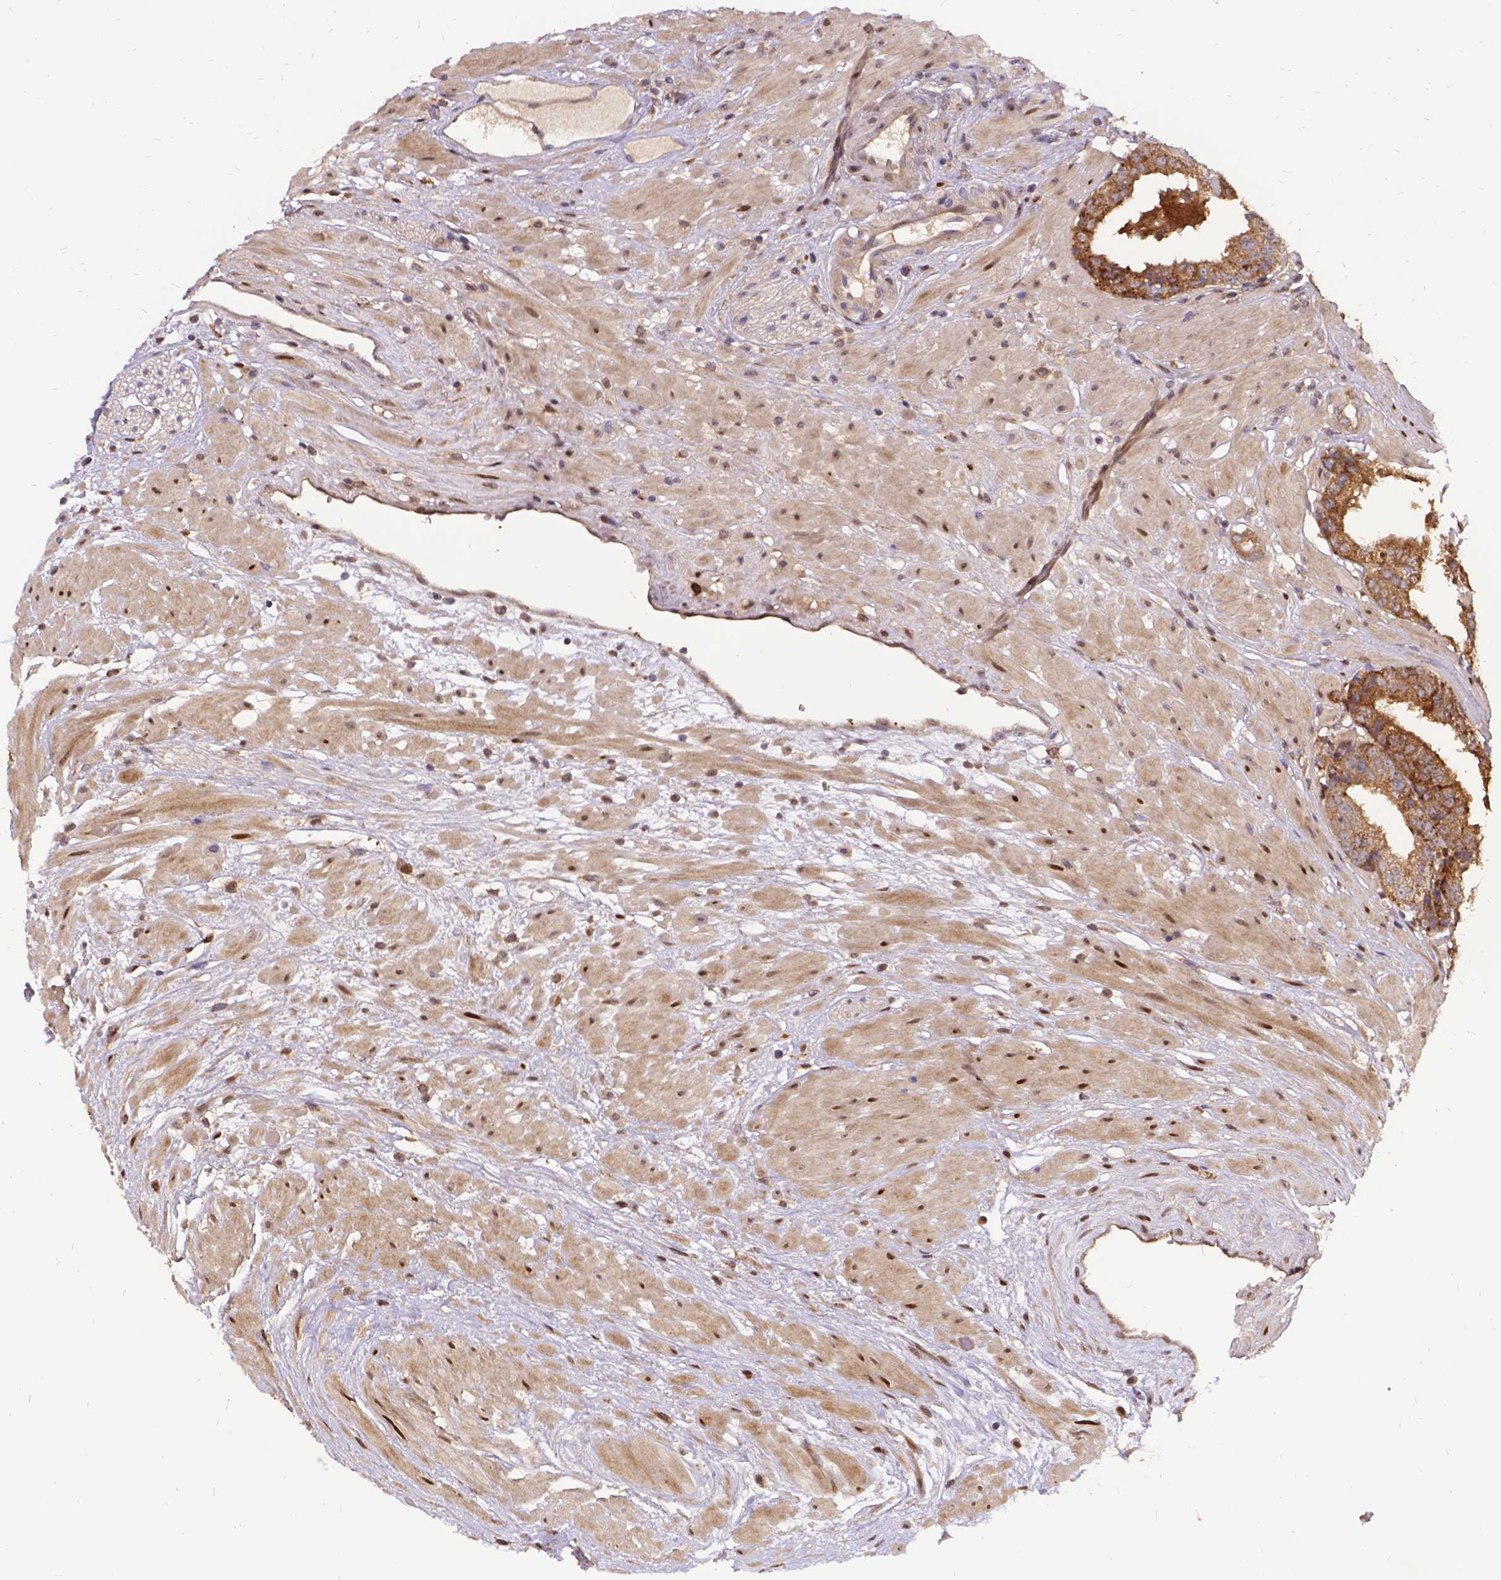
{"staining": {"intensity": "moderate", "quantity": ">75%", "location": "cytoplasmic/membranous"}, "tissue": "prostate cancer", "cell_type": "Tumor cells", "image_type": "cancer", "snomed": [{"axis": "morphology", "description": "Adenocarcinoma, Low grade"}, {"axis": "topography", "description": "Prostate"}], "caption": "Adenocarcinoma (low-grade) (prostate) stained with a brown dye displays moderate cytoplasmic/membranous positive staining in approximately >75% of tumor cells.", "gene": "DENND6A", "patient": {"sex": "male", "age": 60}}